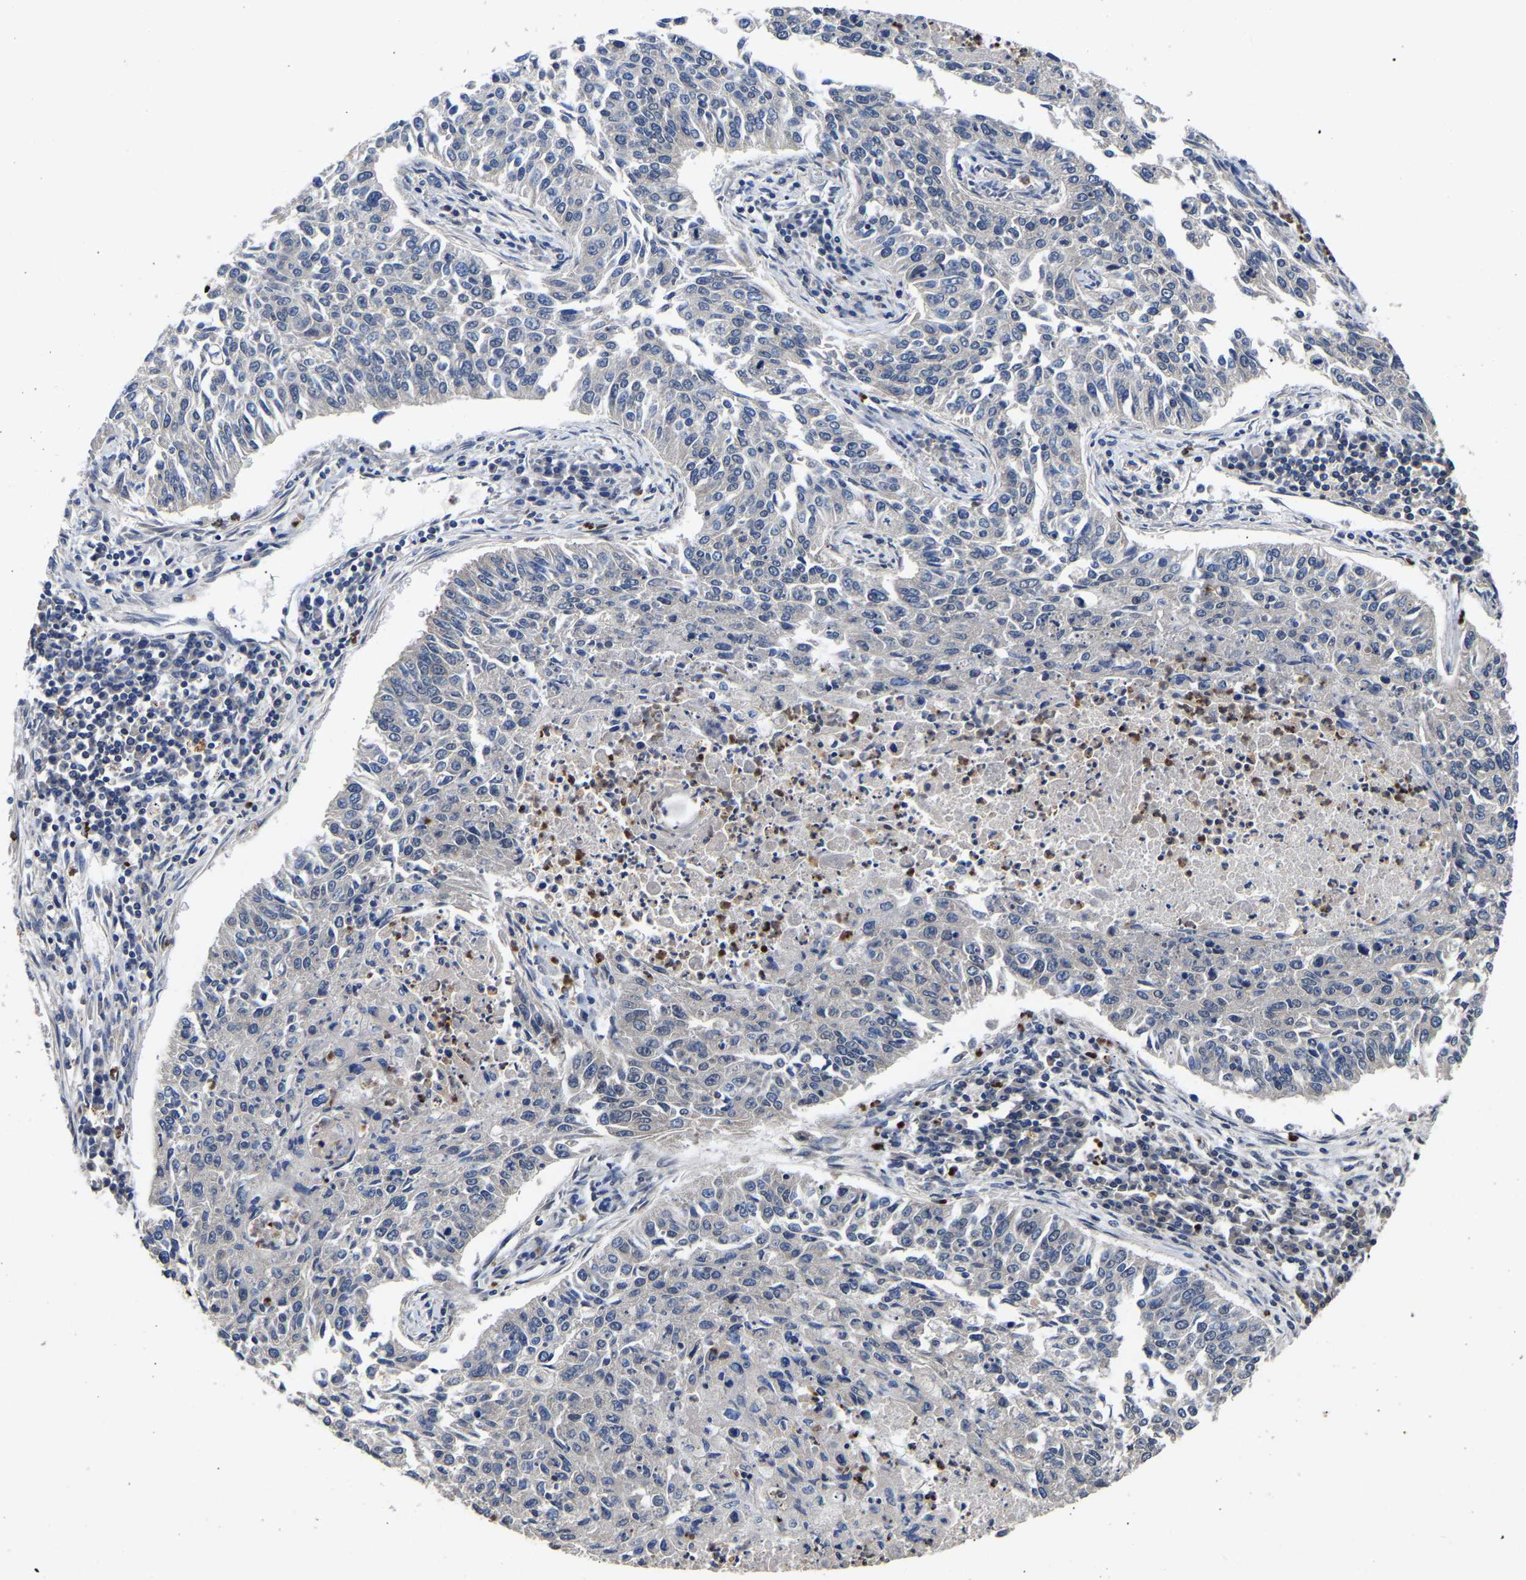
{"staining": {"intensity": "negative", "quantity": "none", "location": "none"}, "tissue": "lung cancer", "cell_type": "Tumor cells", "image_type": "cancer", "snomed": [{"axis": "morphology", "description": "Normal tissue, NOS"}, {"axis": "morphology", "description": "Squamous cell carcinoma, NOS"}, {"axis": "topography", "description": "Cartilage tissue"}, {"axis": "topography", "description": "Bronchus"}, {"axis": "topography", "description": "Lung"}], "caption": "A high-resolution image shows immunohistochemistry (IHC) staining of lung cancer, which exhibits no significant expression in tumor cells.", "gene": "METTL16", "patient": {"sex": "female", "age": 49}}